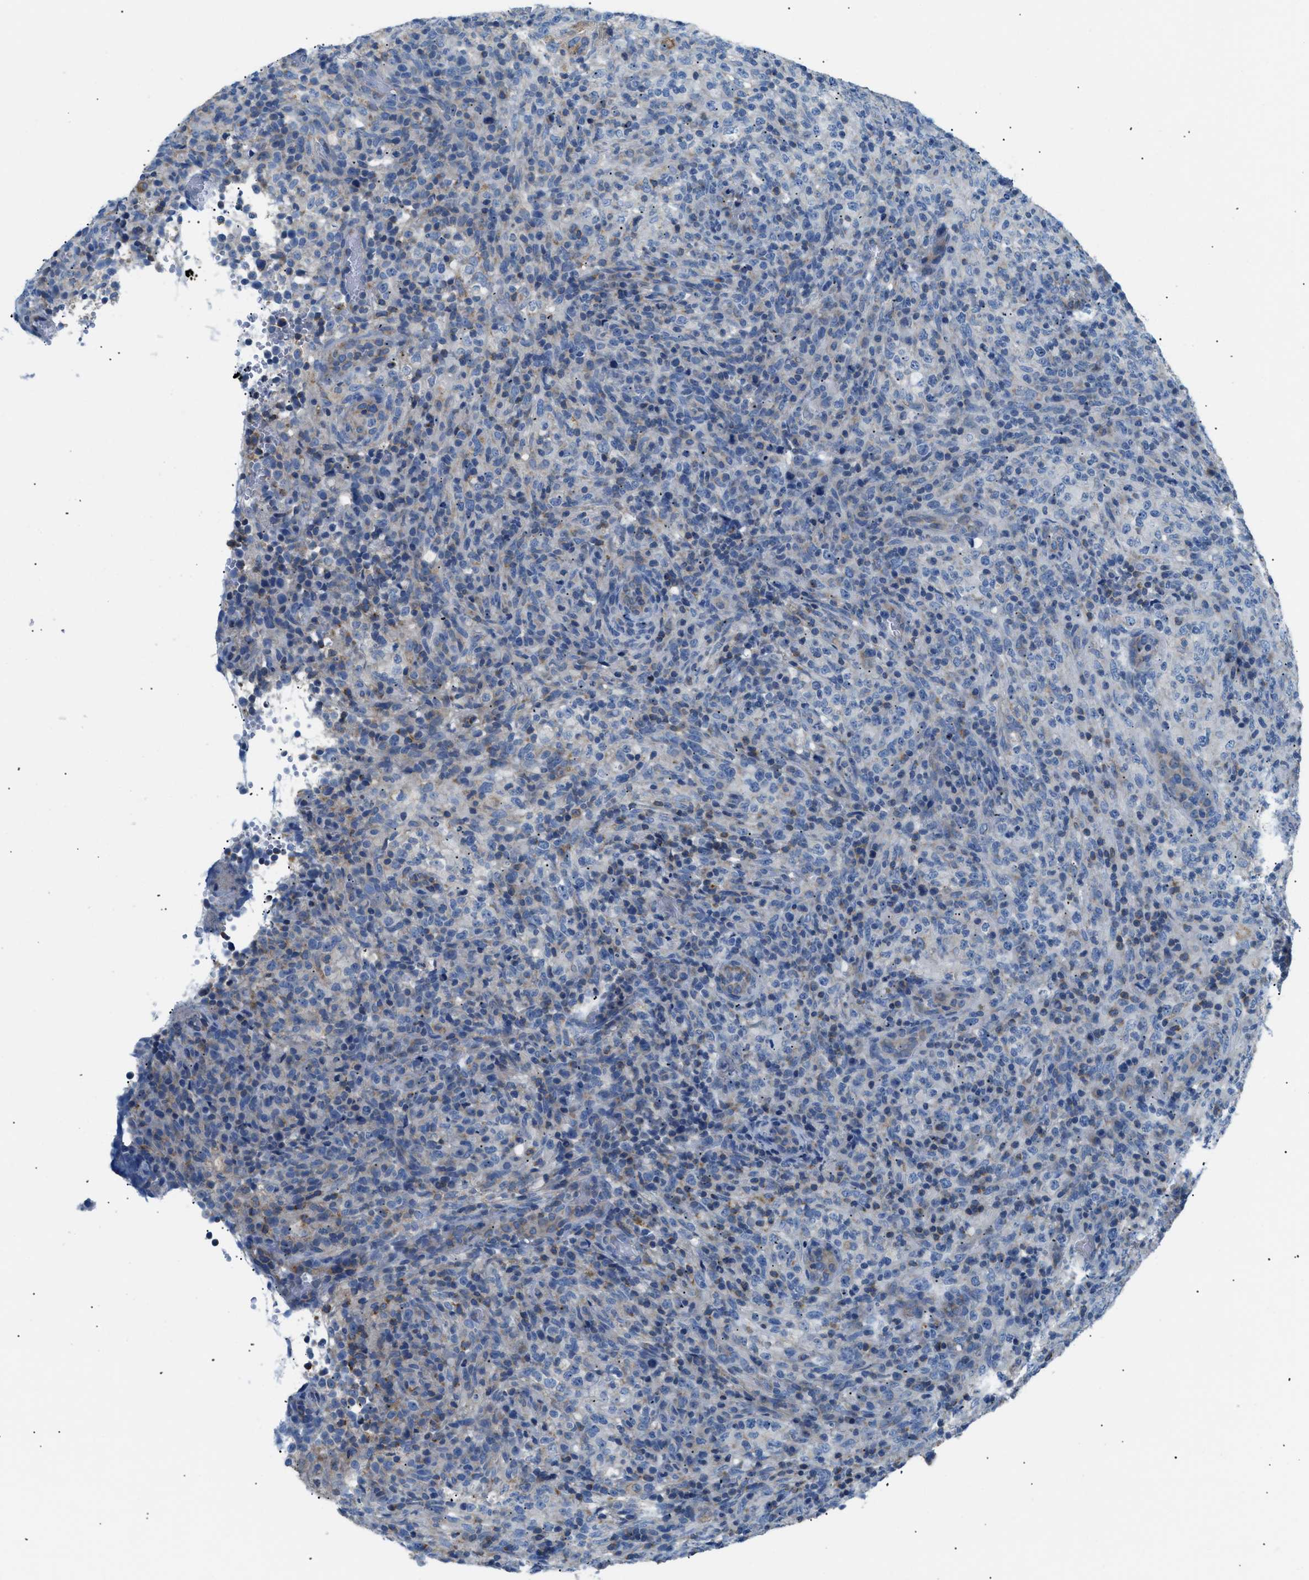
{"staining": {"intensity": "negative", "quantity": "none", "location": "none"}, "tissue": "lymphoma", "cell_type": "Tumor cells", "image_type": "cancer", "snomed": [{"axis": "morphology", "description": "Malignant lymphoma, non-Hodgkin's type, High grade"}, {"axis": "topography", "description": "Lymph node"}], "caption": "Protein analysis of lymphoma demonstrates no significant positivity in tumor cells.", "gene": "ILDR1", "patient": {"sex": "female", "age": 76}}